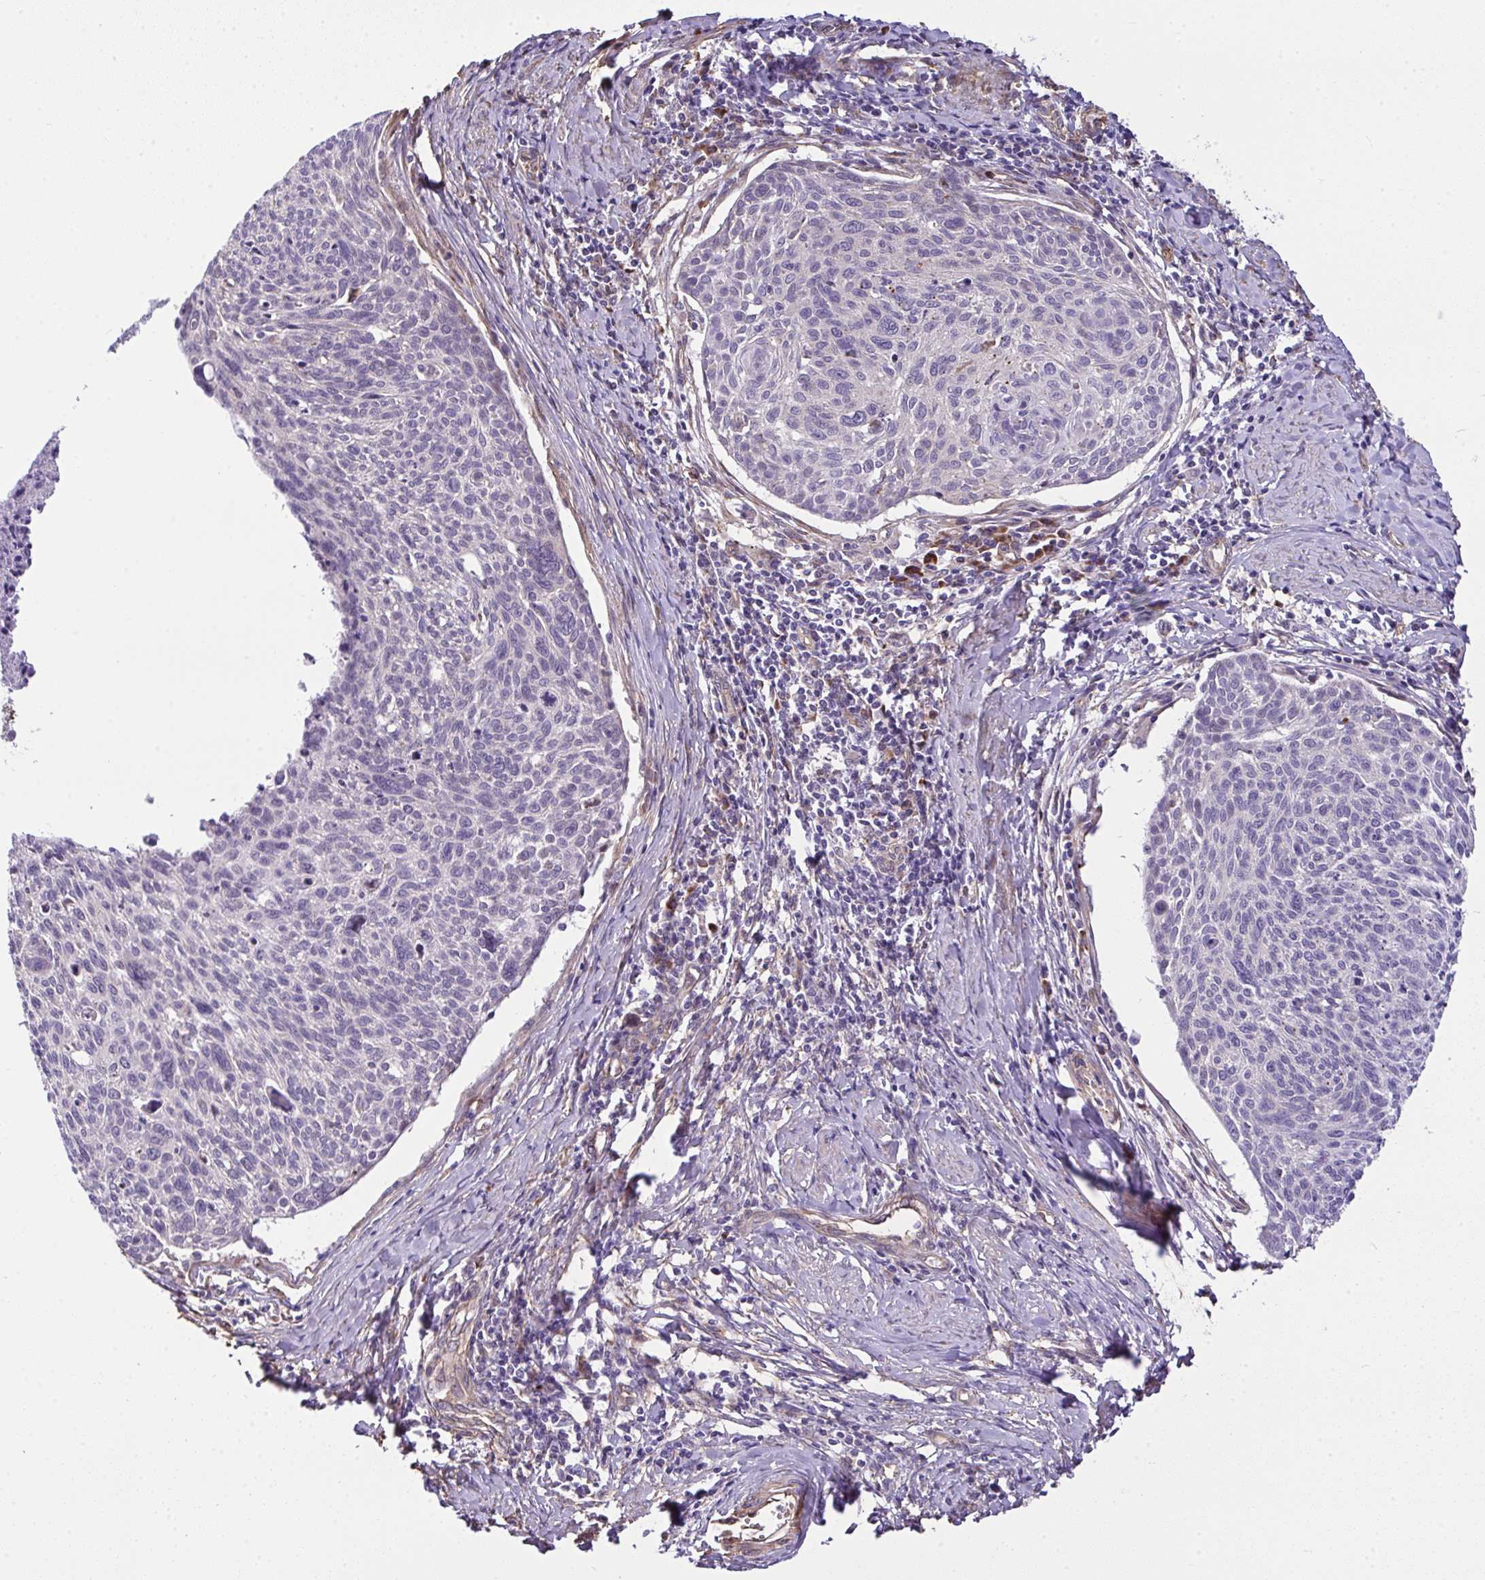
{"staining": {"intensity": "negative", "quantity": "none", "location": "none"}, "tissue": "cervical cancer", "cell_type": "Tumor cells", "image_type": "cancer", "snomed": [{"axis": "morphology", "description": "Squamous cell carcinoma, NOS"}, {"axis": "topography", "description": "Cervix"}], "caption": "The immunohistochemistry (IHC) photomicrograph has no significant expression in tumor cells of squamous cell carcinoma (cervical) tissue.", "gene": "RSKR", "patient": {"sex": "female", "age": 49}}